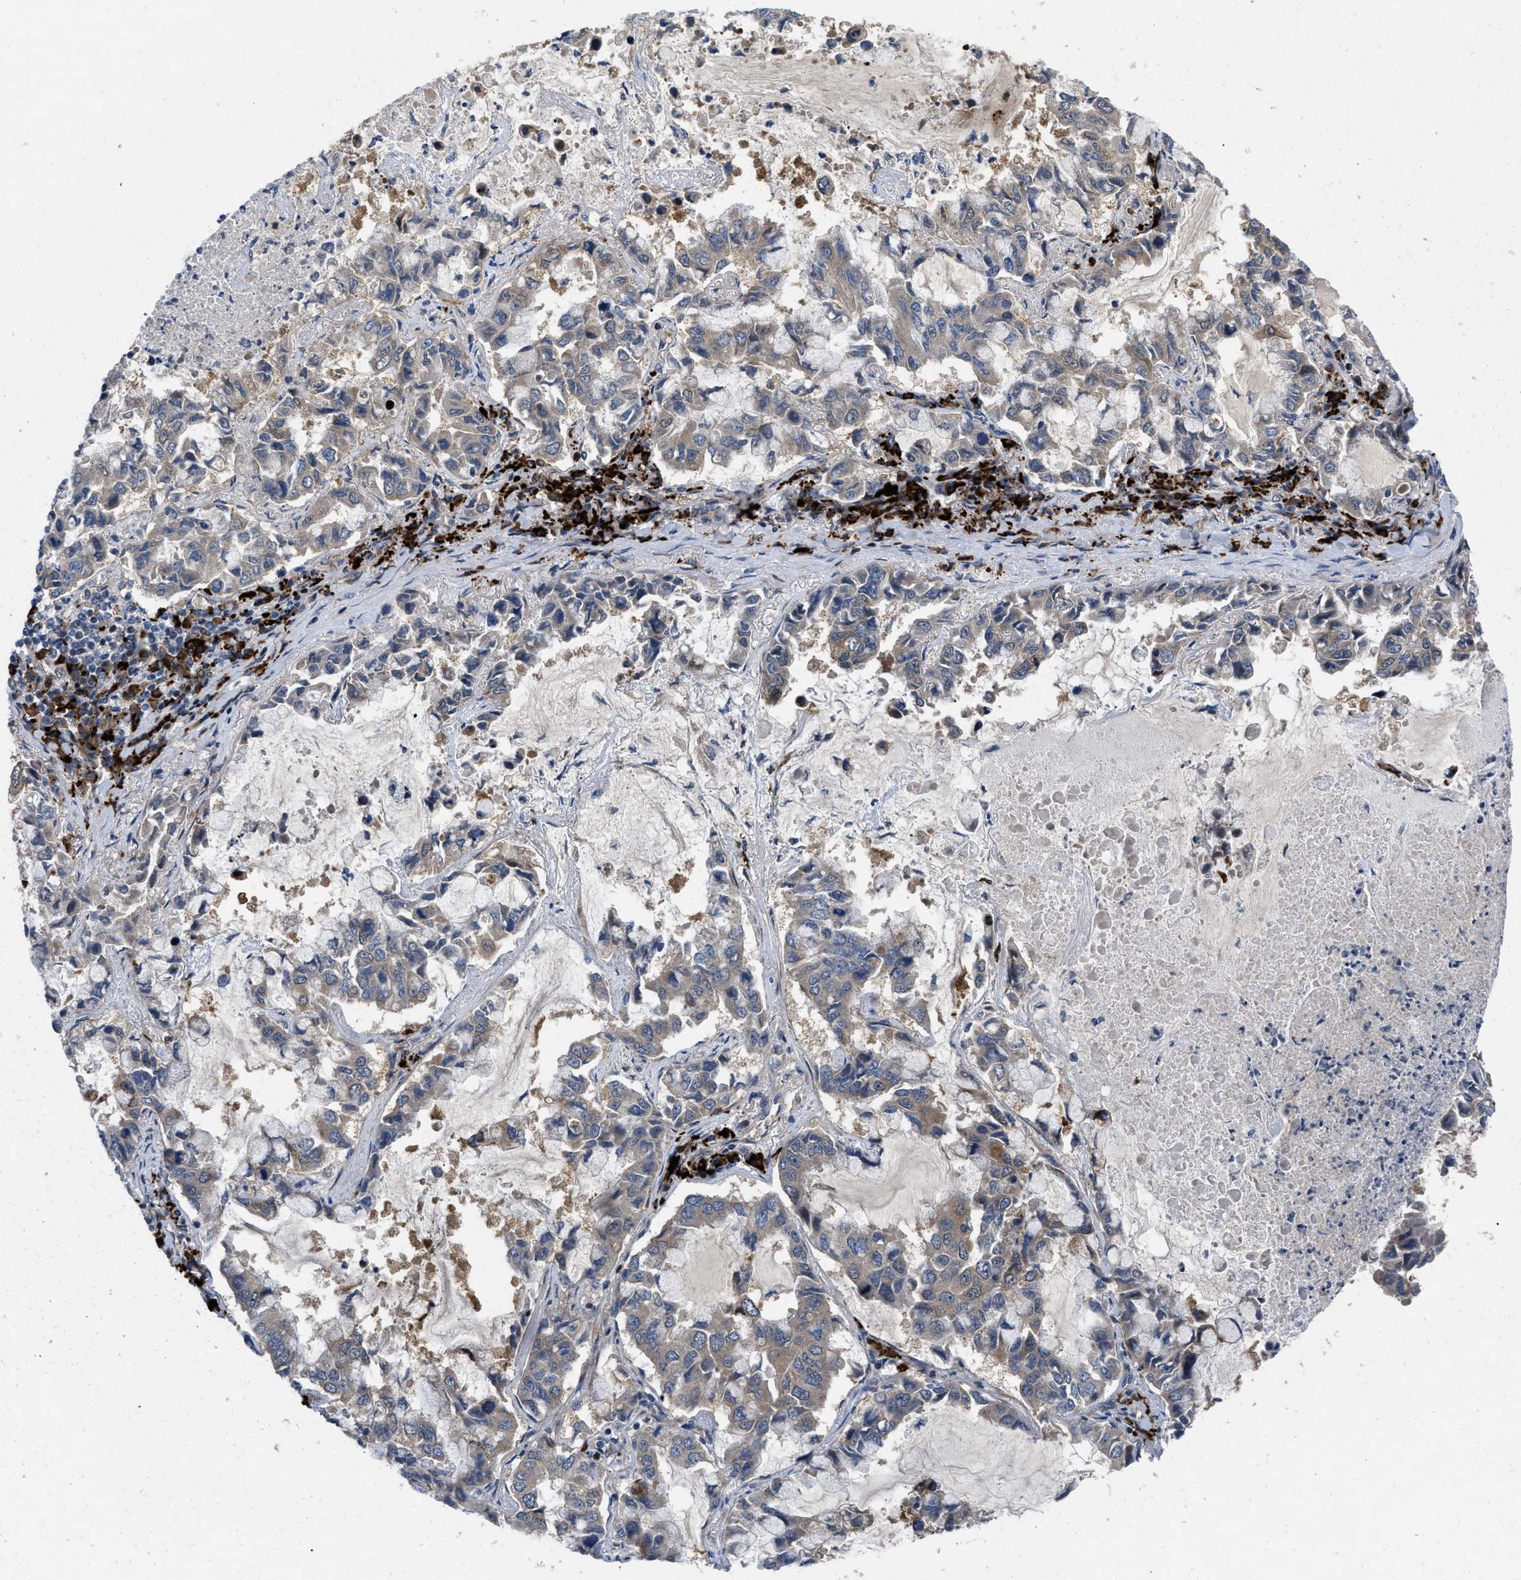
{"staining": {"intensity": "weak", "quantity": "<25%", "location": "cytoplasmic/membranous"}, "tissue": "lung cancer", "cell_type": "Tumor cells", "image_type": "cancer", "snomed": [{"axis": "morphology", "description": "Adenocarcinoma, NOS"}, {"axis": "topography", "description": "Lung"}], "caption": "Tumor cells show no significant expression in adenocarcinoma (lung).", "gene": "HSPA12B", "patient": {"sex": "male", "age": 64}}